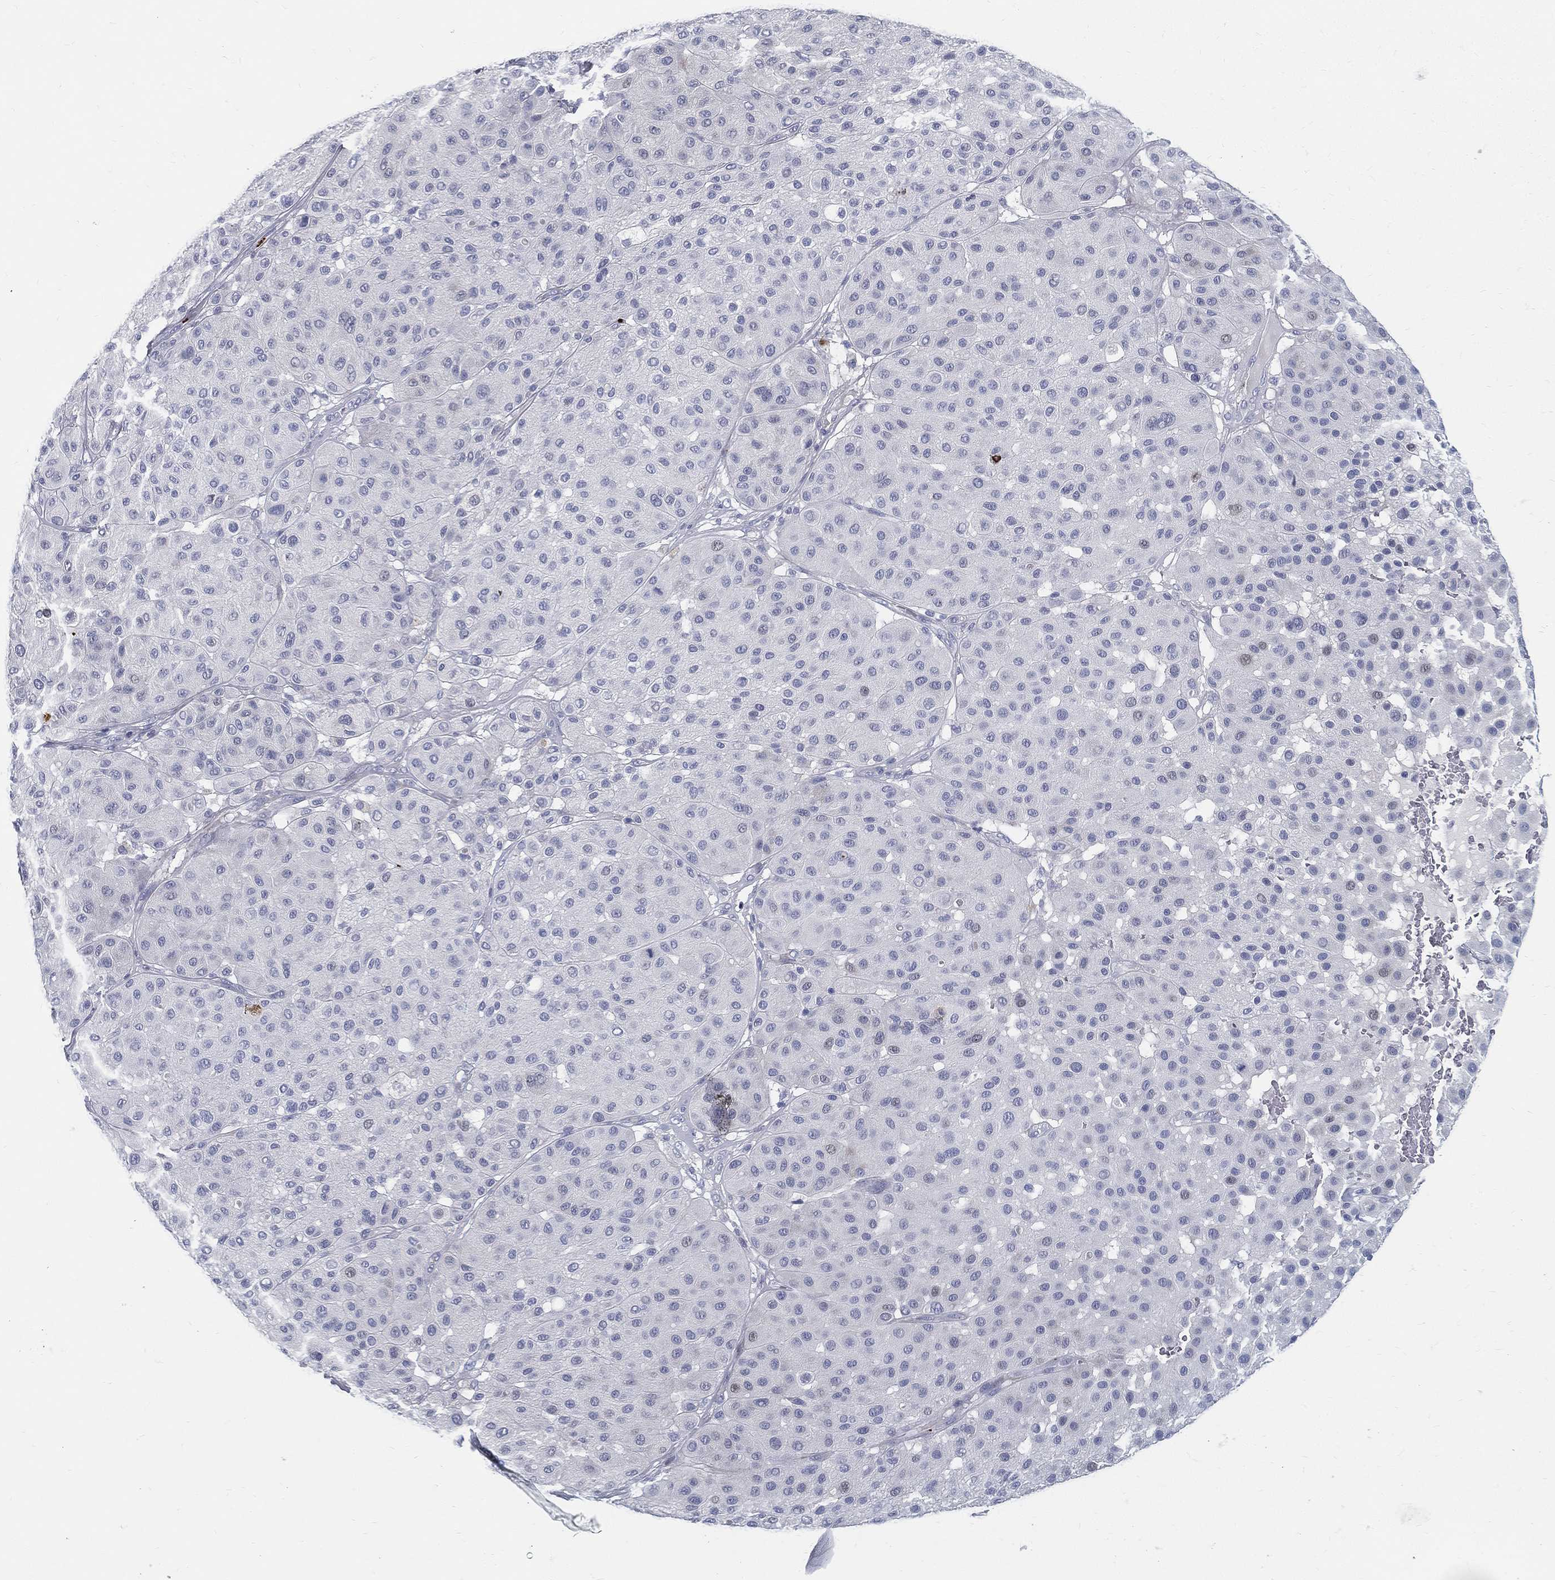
{"staining": {"intensity": "negative", "quantity": "none", "location": "none"}, "tissue": "melanoma", "cell_type": "Tumor cells", "image_type": "cancer", "snomed": [{"axis": "morphology", "description": "Malignant melanoma, Metastatic site"}, {"axis": "topography", "description": "Smooth muscle"}], "caption": "IHC of malignant melanoma (metastatic site) shows no positivity in tumor cells.", "gene": "SPPL2C", "patient": {"sex": "male", "age": 41}}